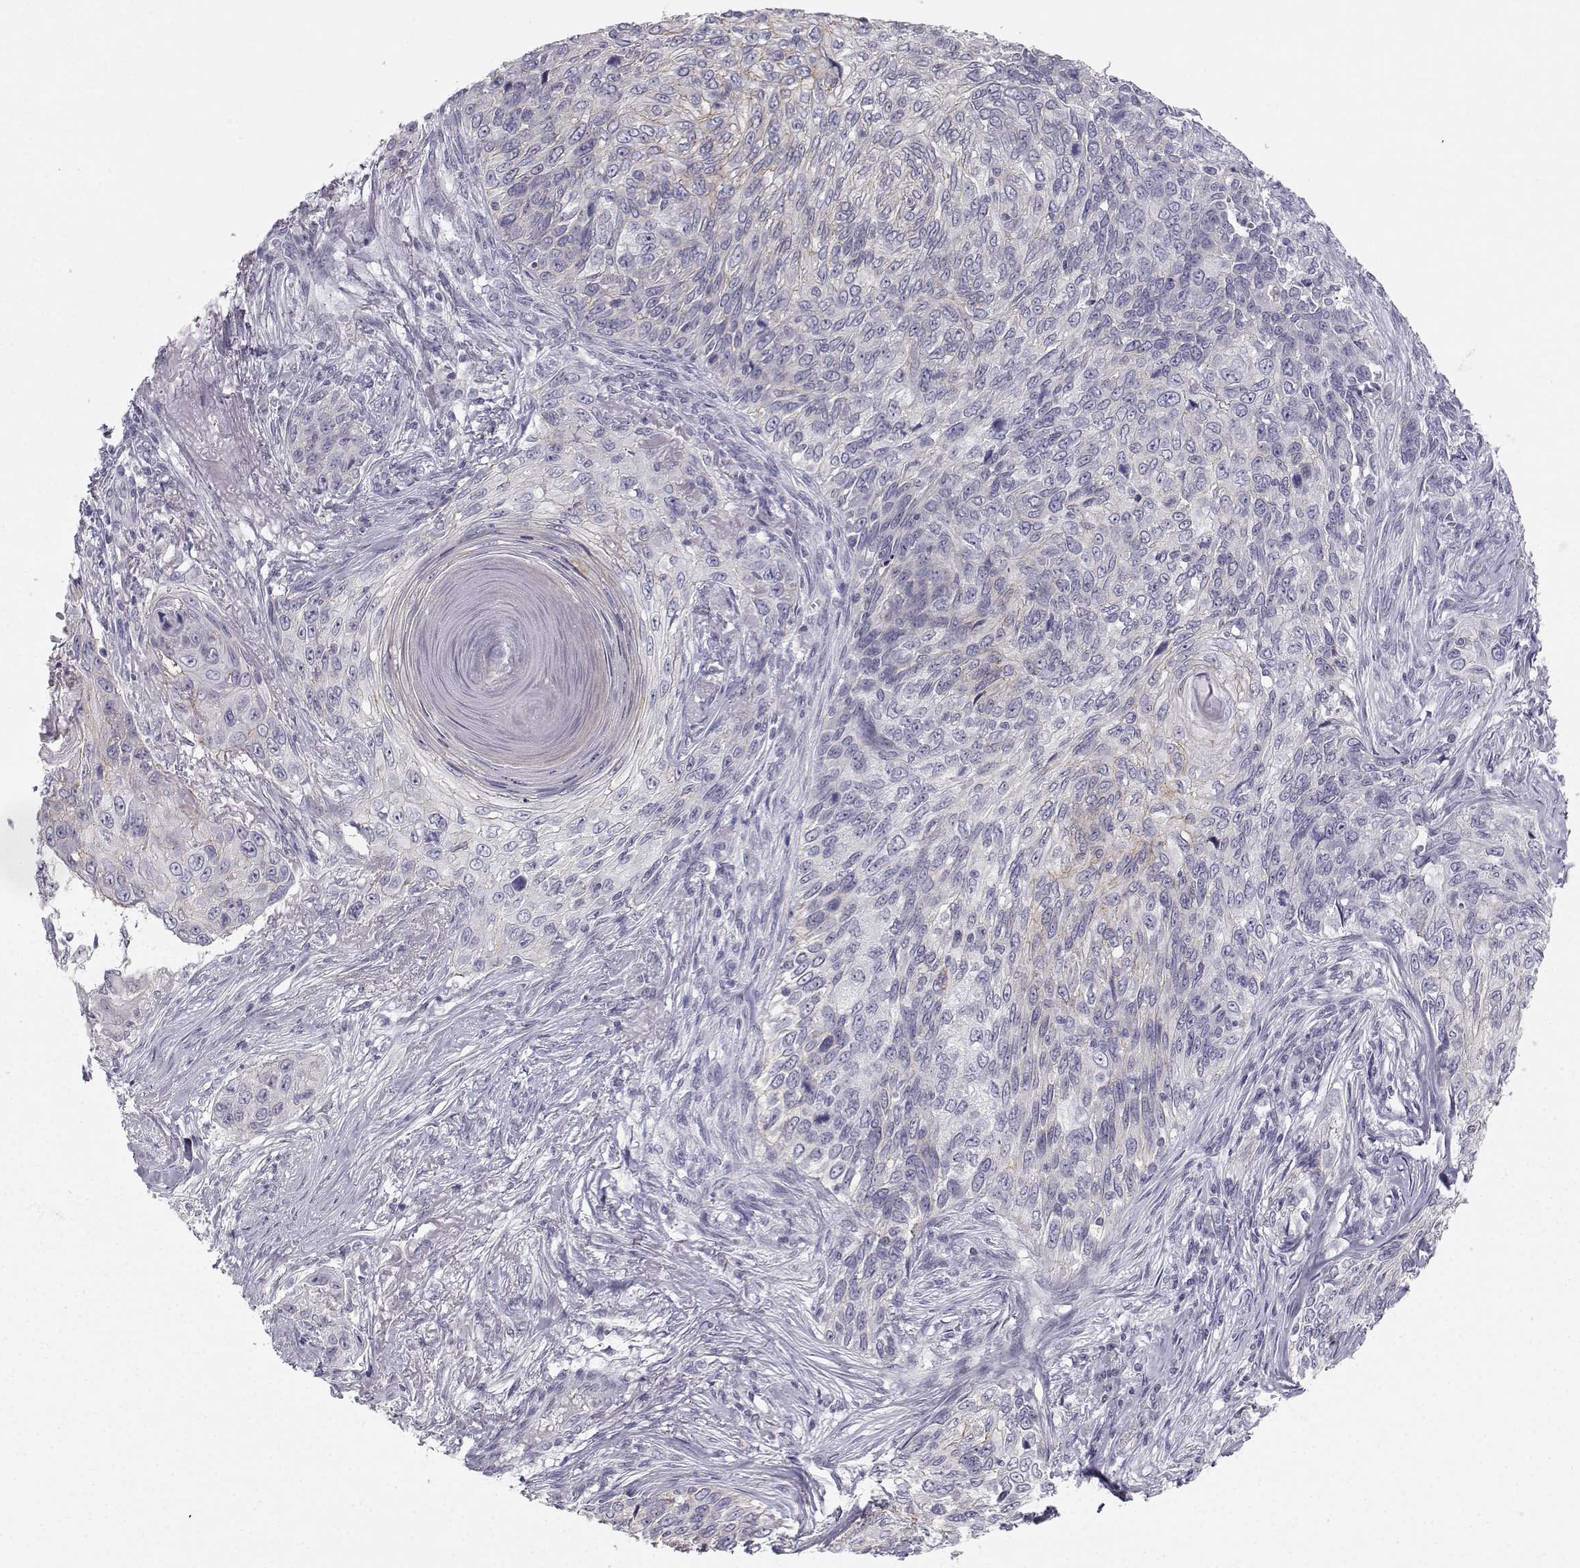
{"staining": {"intensity": "weak", "quantity": "<25%", "location": "cytoplasmic/membranous"}, "tissue": "skin cancer", "cell_type": "Tumor cells", "image_type": "cancer", "snomed": [{"axis": "morphology", "description": "Squamous cell carcinoma, NOS"}, {"axis": "topography", "description": "Skin"}], "caption": "Human skin squamous cell carcinoma stained for a protein using immunohistochemistry reveals no expression in tumor cells.", "gene": "ZNF185", "patient": {"sex": "male", "age": 92}}